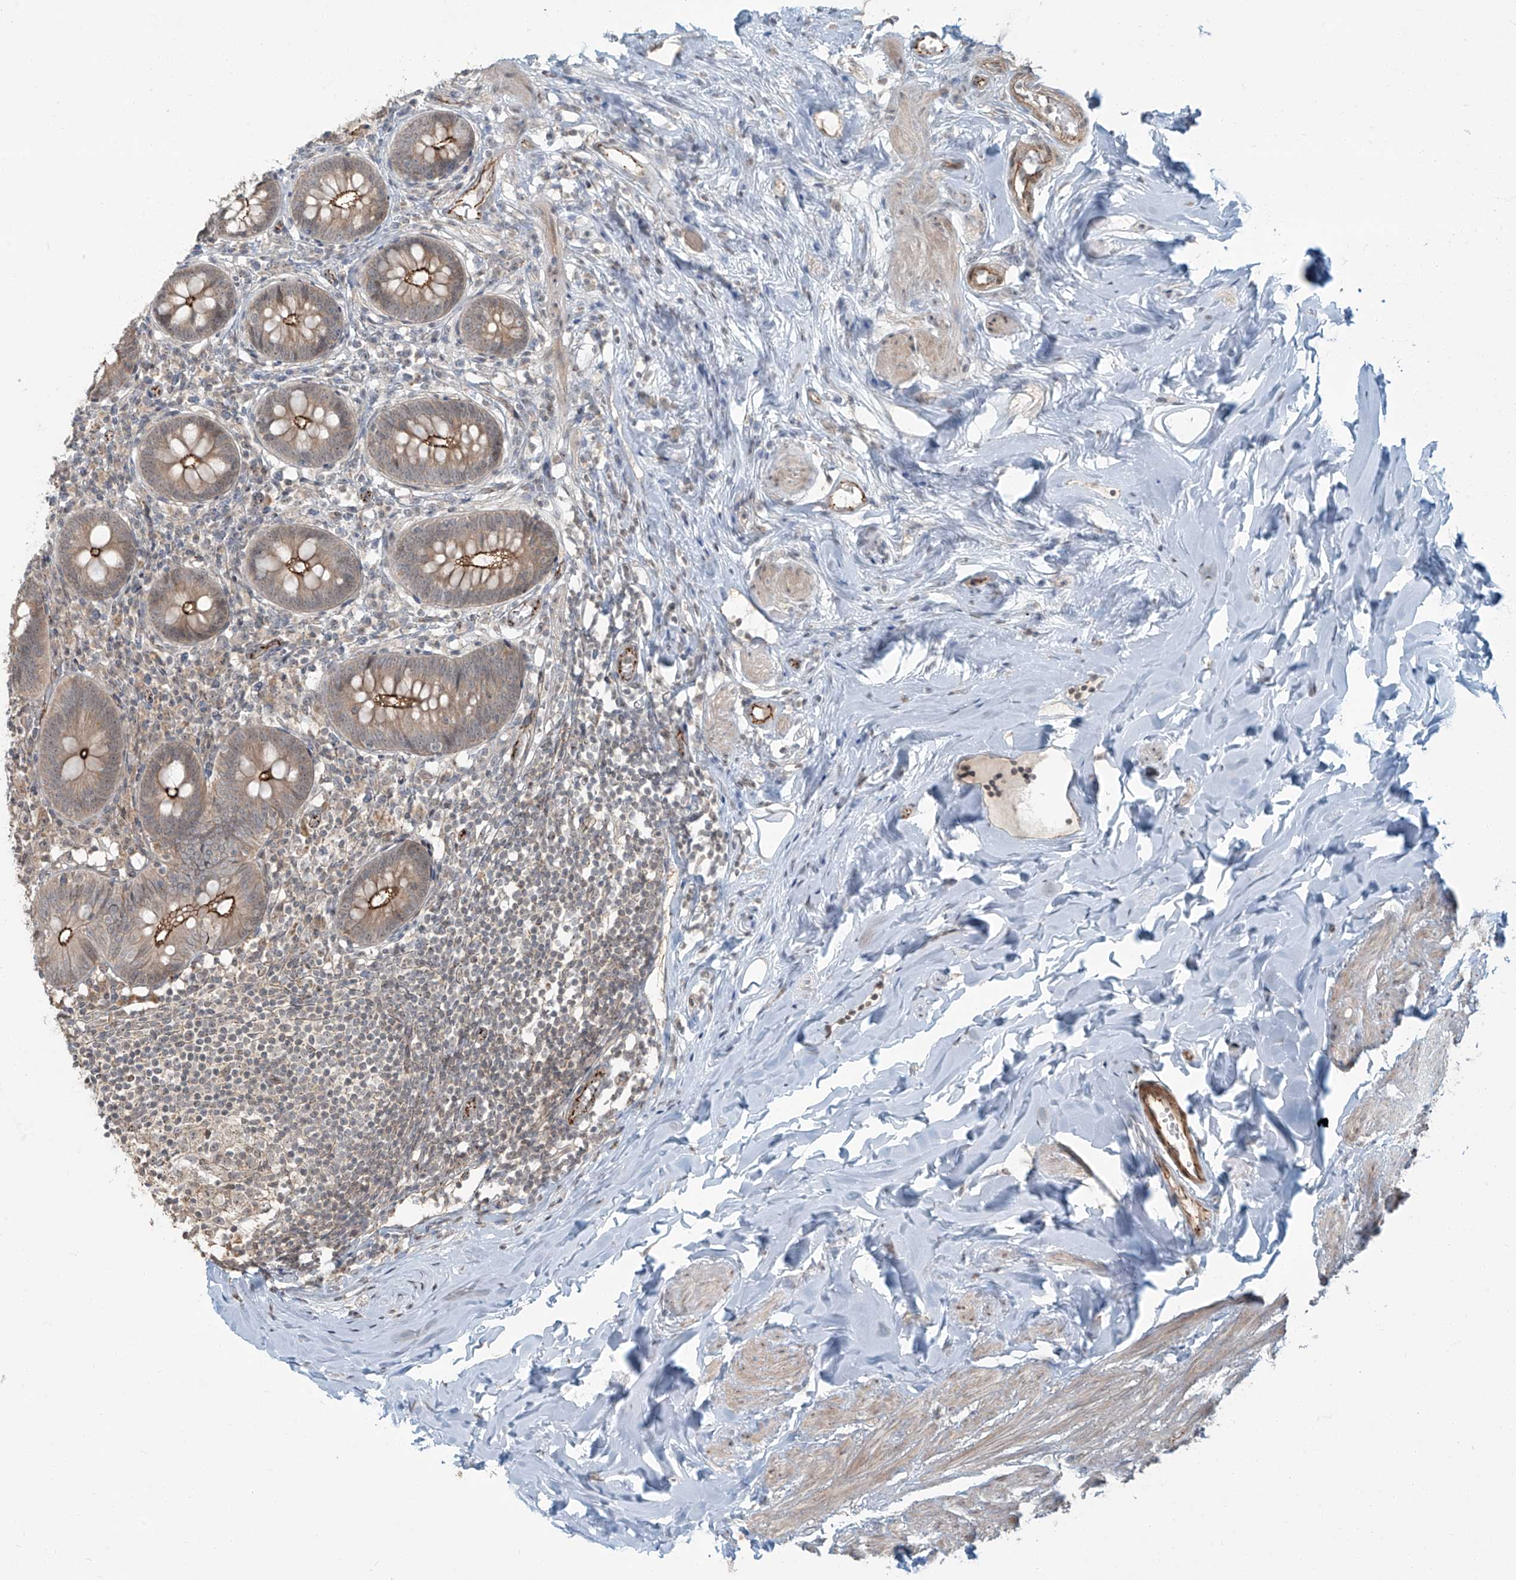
{"staining": {"intensity": "strong", "quantity": "25%-75%", "location": "cytoplasmic/membranous"}, "tissue": "appendix", "cell_type": "Glandular cells", "image_type": "normal", "snomed": [{"axis": "morphology", "description": "Normal tissue, NOS"}, {"axis": "topography", "description": "Appendix"}], "caption": "Immunohistochemistry staining of unremarkable appendix, which demonstrates high levels of strong cytoplasmic/membranous expression in approximately 25%-75% of glandular cells indicating strong cytoplasmic/membranous protein positivity. The staining was performed using DAB (3,3'-diaminobenzidine) (brown) for protein detection and nuclei were counterstained in hematoxylin (blue).", "gene": "ZNF16", "patient": {"sex": "female", "age": 62}}